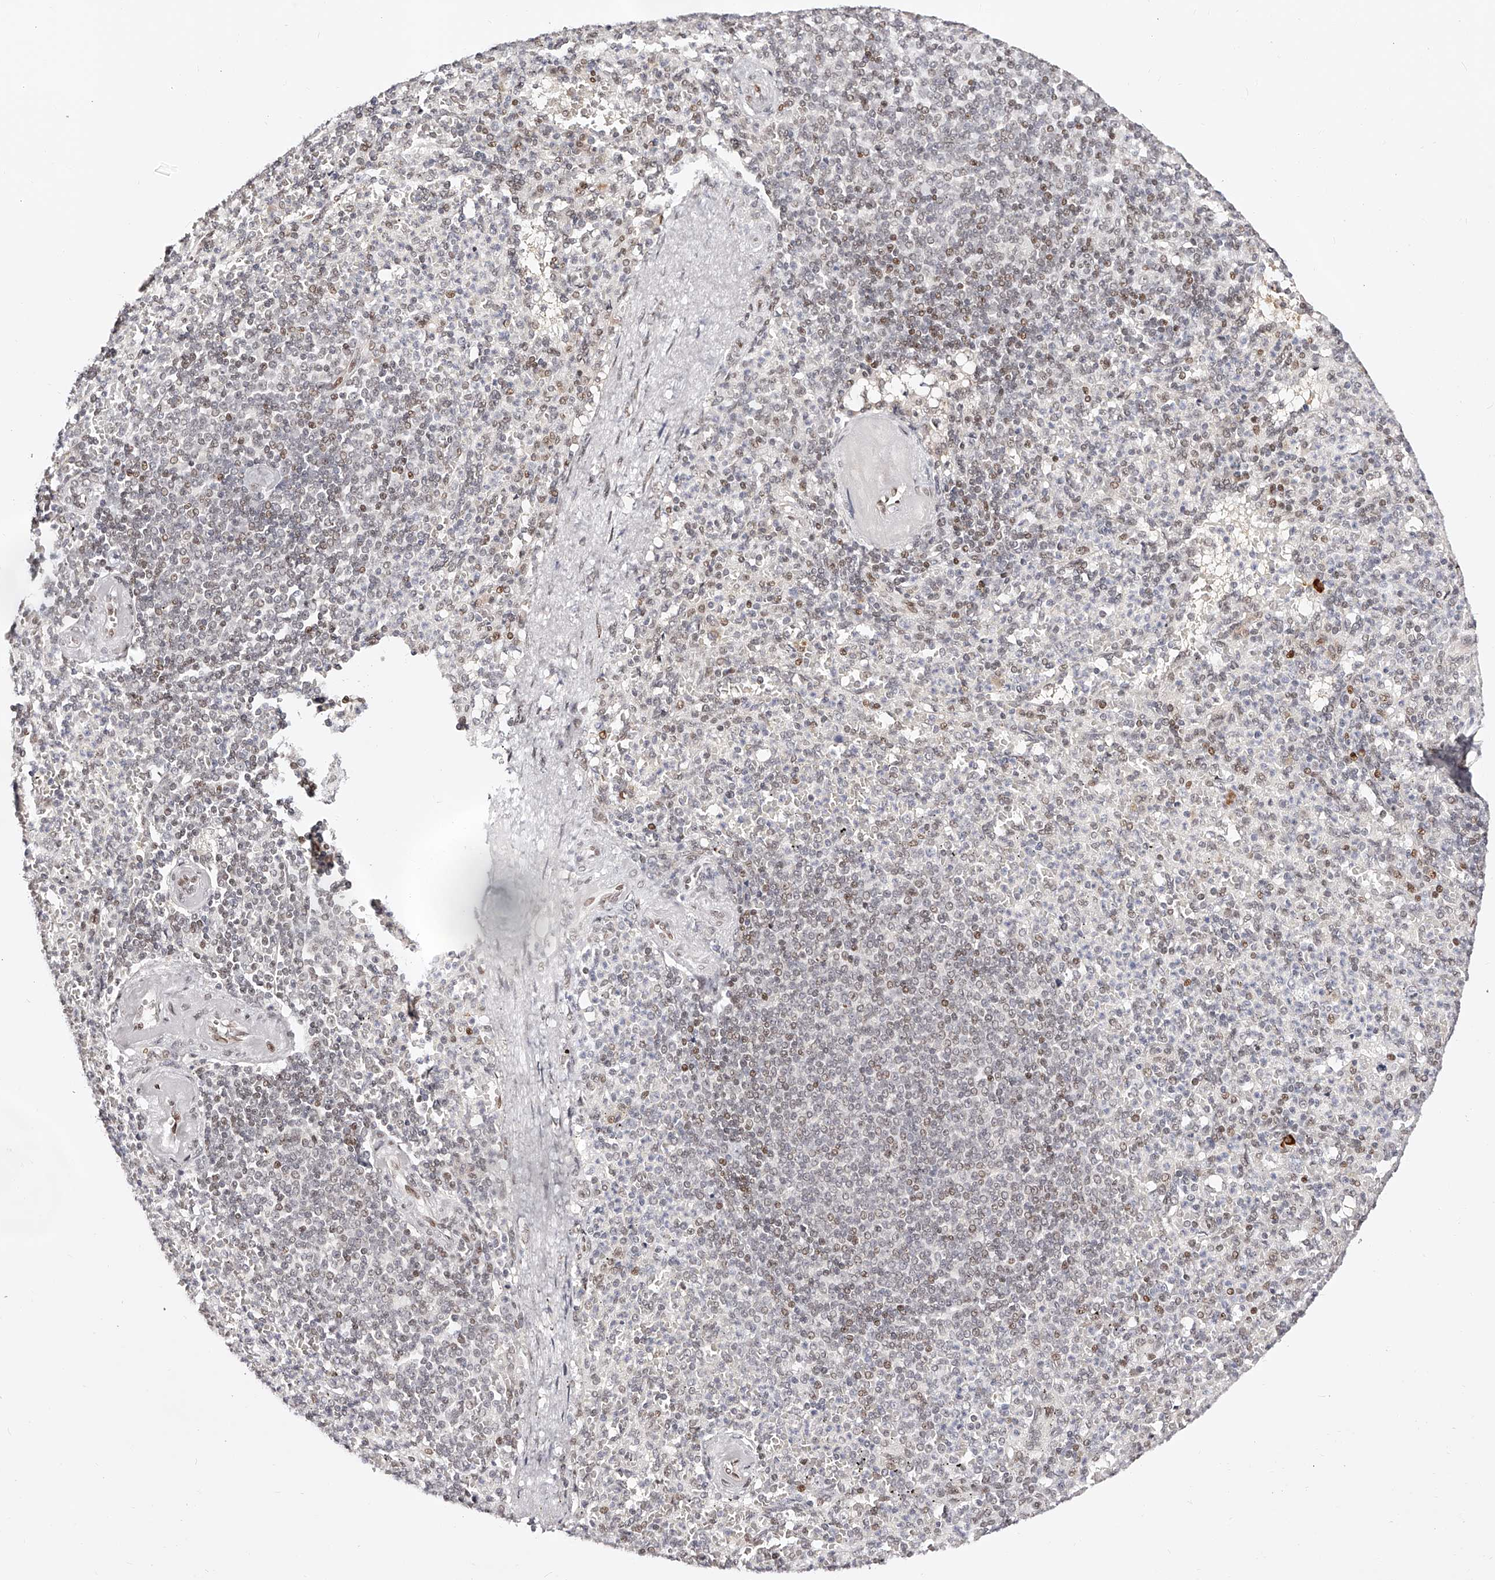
{"staining": {"intensity": "moderate", "quantity": "<25%", "location": "nuclear"}, "tissue": "spleen", "cell_type": "Cells in red pulp", "image_type": "normal", "snomed": [{"axis": "morphology", "description": "Normal tissue, NOS"}, {"axis": "topography", "description": "Spleen"}], "caption": "Human spleen stained for a protein (brown) reveals moderate nuclear positive staining in about <25% of cells in red pulp.", "gene": "USF3", "patient": {"sex": "female", "age": 74}}